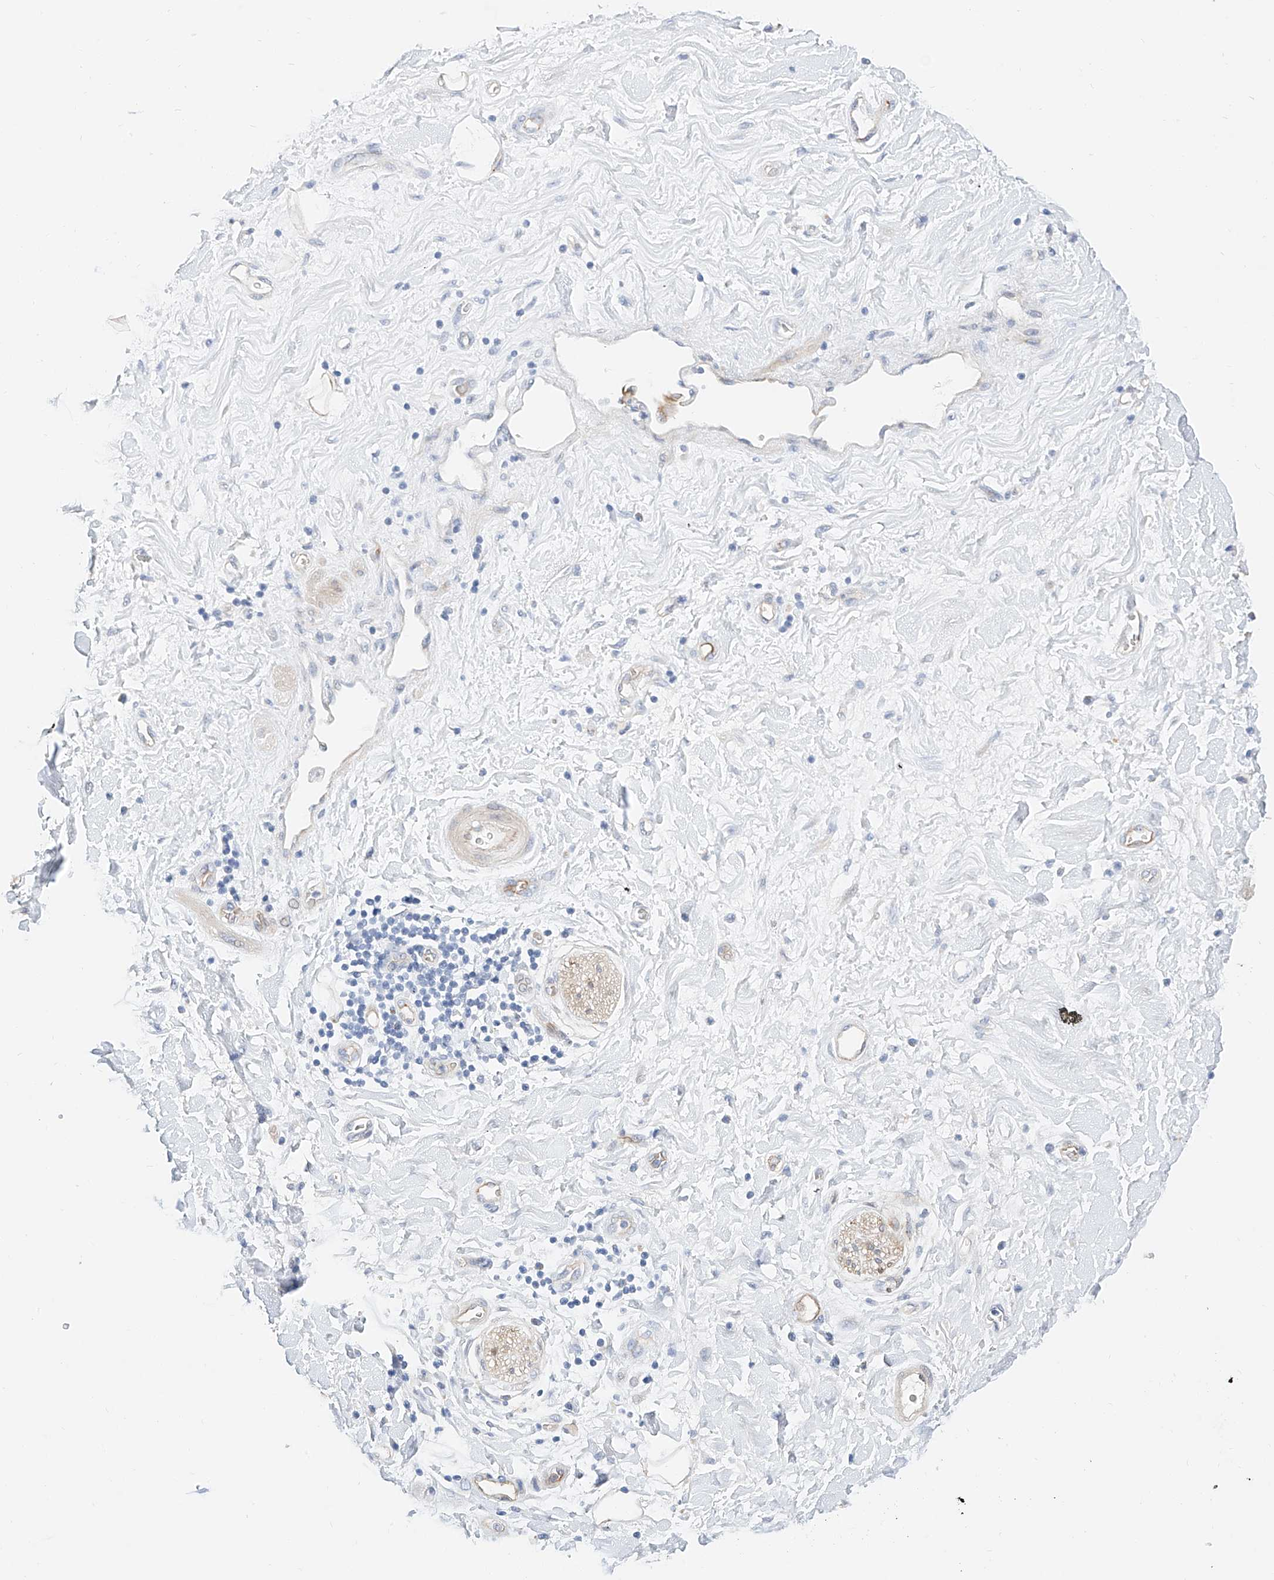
{"staining": {"intensity": "negative", "quantity": "none", "location": "none"}, "tissue": "soft tissue", "cell_type": "Chondrocytes", "image_type": "normal", "snomed": [{"axis": "morphology", "description": "Normal tissue, NOS"}, {"axis": "morphology", "description": "Adenocarcinoma, NOS"}, {"axis": "topography", "description": "Pancreas"}, {"axis": "topography", "description": "Peripheral nerve tissue"}], "caption": "Human soft tissue stained for a protein using immunohistochemistry reveals no expression in chondrocytes.", "gene": "SBSPON", "patient": {"sex": "male", "age": 59}}